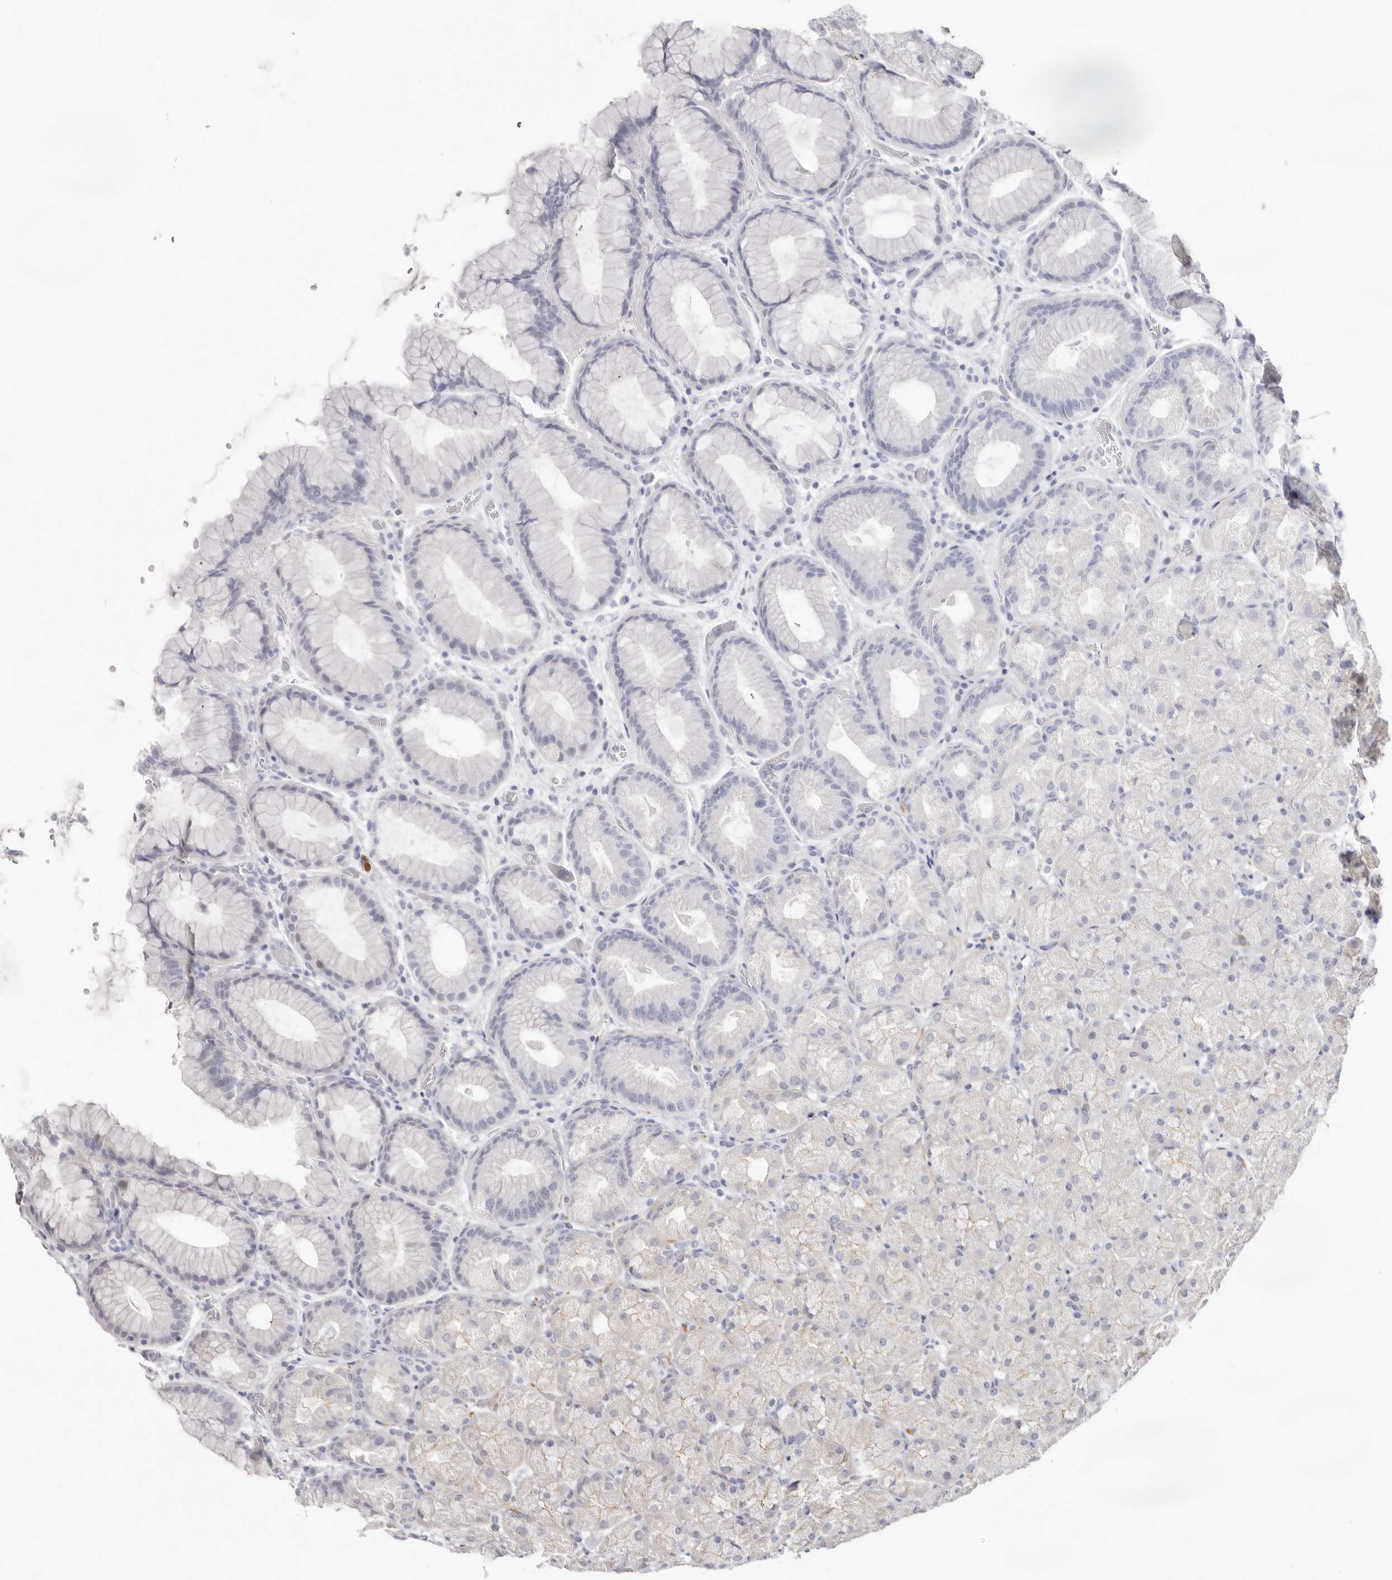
{"staining": {"intensity": "negative", "quantity": "none", "location": "none"}, "tissue": "stomach", "cell_type": "Glandular cells", "image_type": "normal", "snomed": [{"axis": "morphology", "description": "Normal tissue, NOS"}, {"axis": "topography", "description": "Stomach, upper"}, {"axis": "topography", "description": "Stomach"}], "caption": "Immunohistochemistry (IHC) of benign stomach exhibits no staining in glandular cells. (Brightfield microscopy of DAB IHC at high magnification).", "gene": "SZT2", "patient": {"sex": "male", "age": 48}}